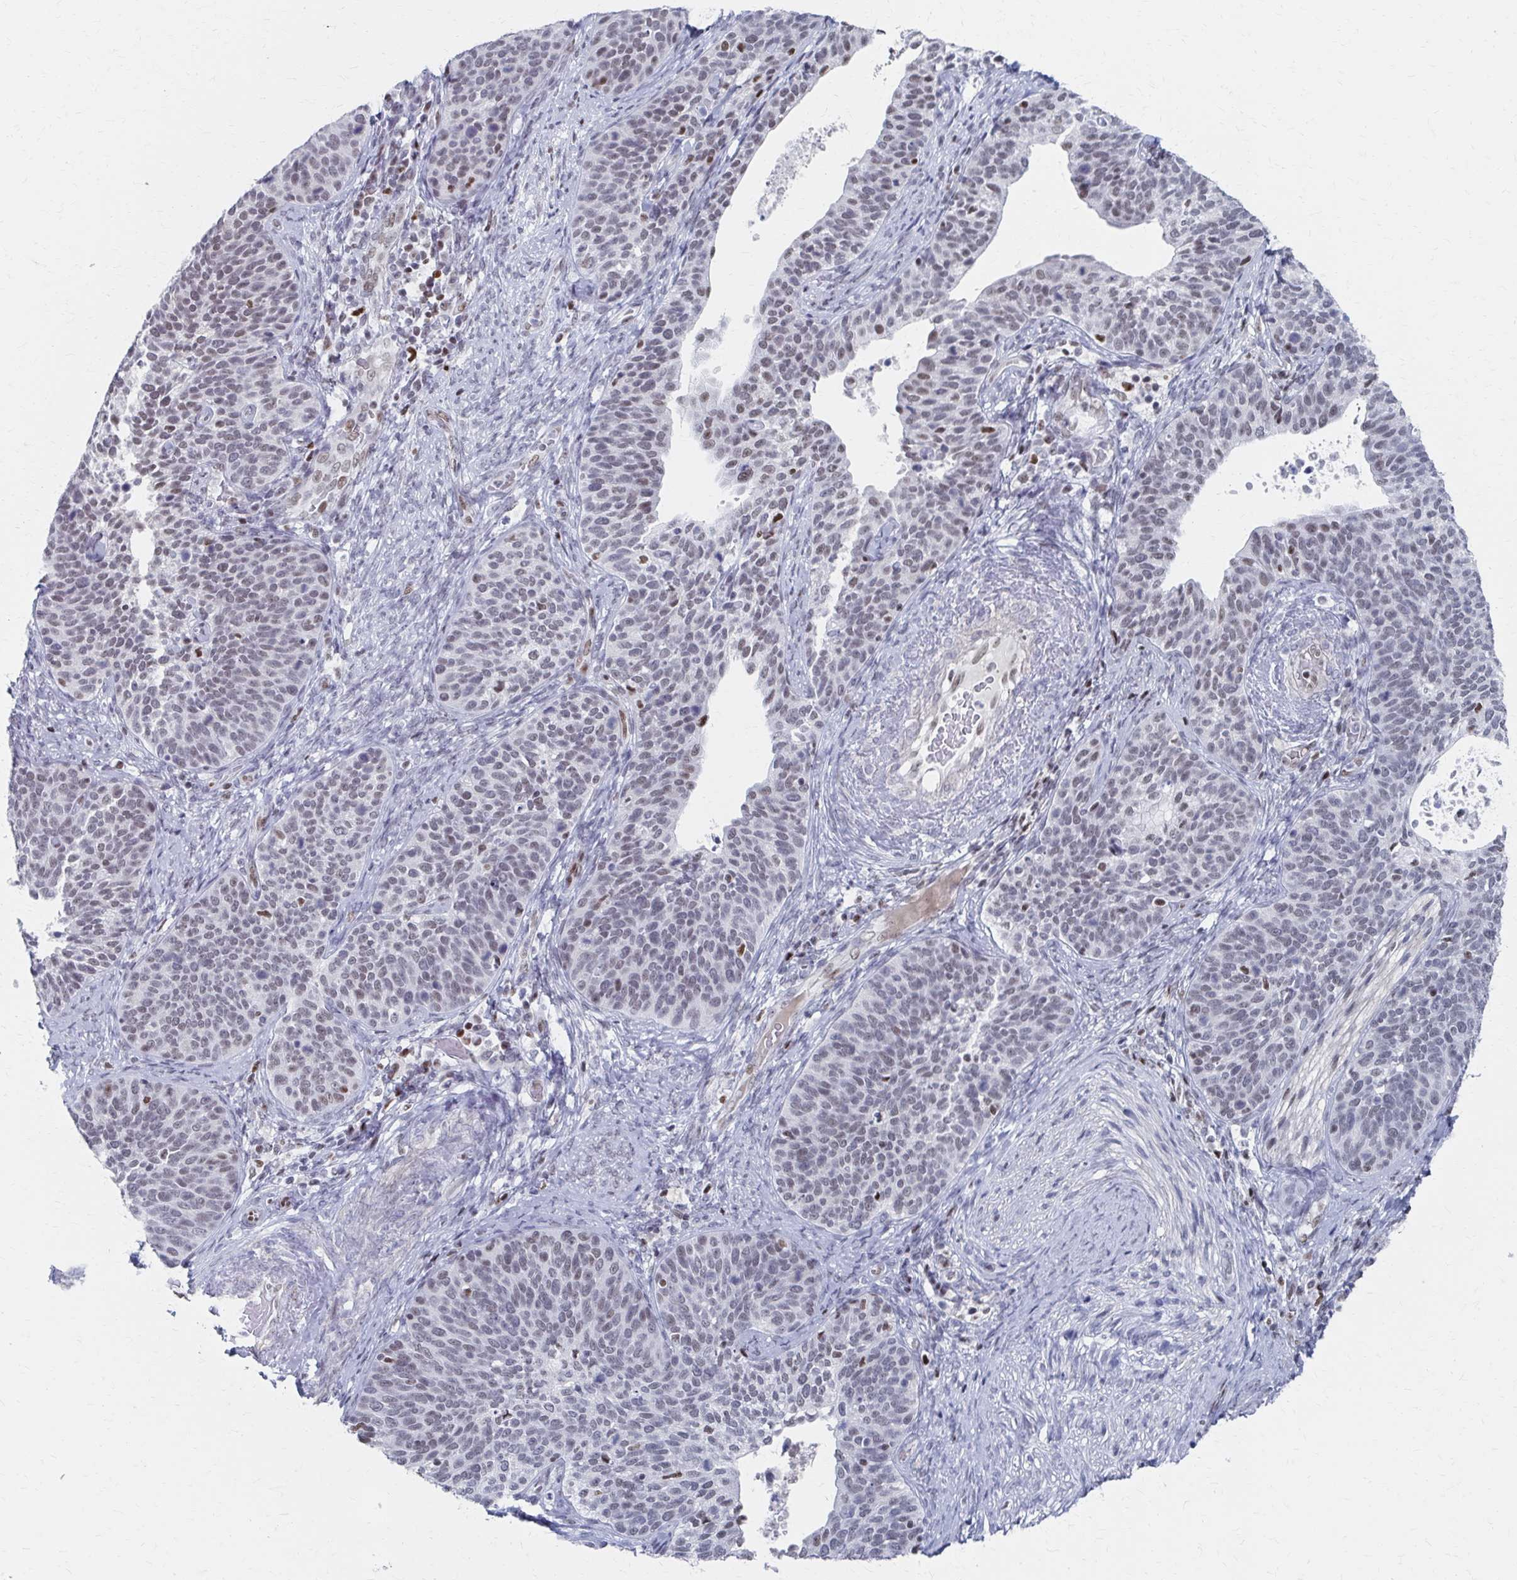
{"staining": {"intensity": "weak", "quantity": ">75%", "location": "nuclear"}, "tissue": "cervical cancer", "cell_type": "Tumor cells", "image_type": "cancer", "snomed": [{"axis": "morphology", "description": "Squamous cell carcinoma, NOS"}, {"axis": "topography", "description": "Cervix"}], "caption": "DAB immunohistochemical staining of squamous cell carcinoma (cervical) shows weak nuclear protein positivity in approximately >75% of tumor cells.", "gene": "CDIN1", "patient": {"sex": "female", "age": 69}}